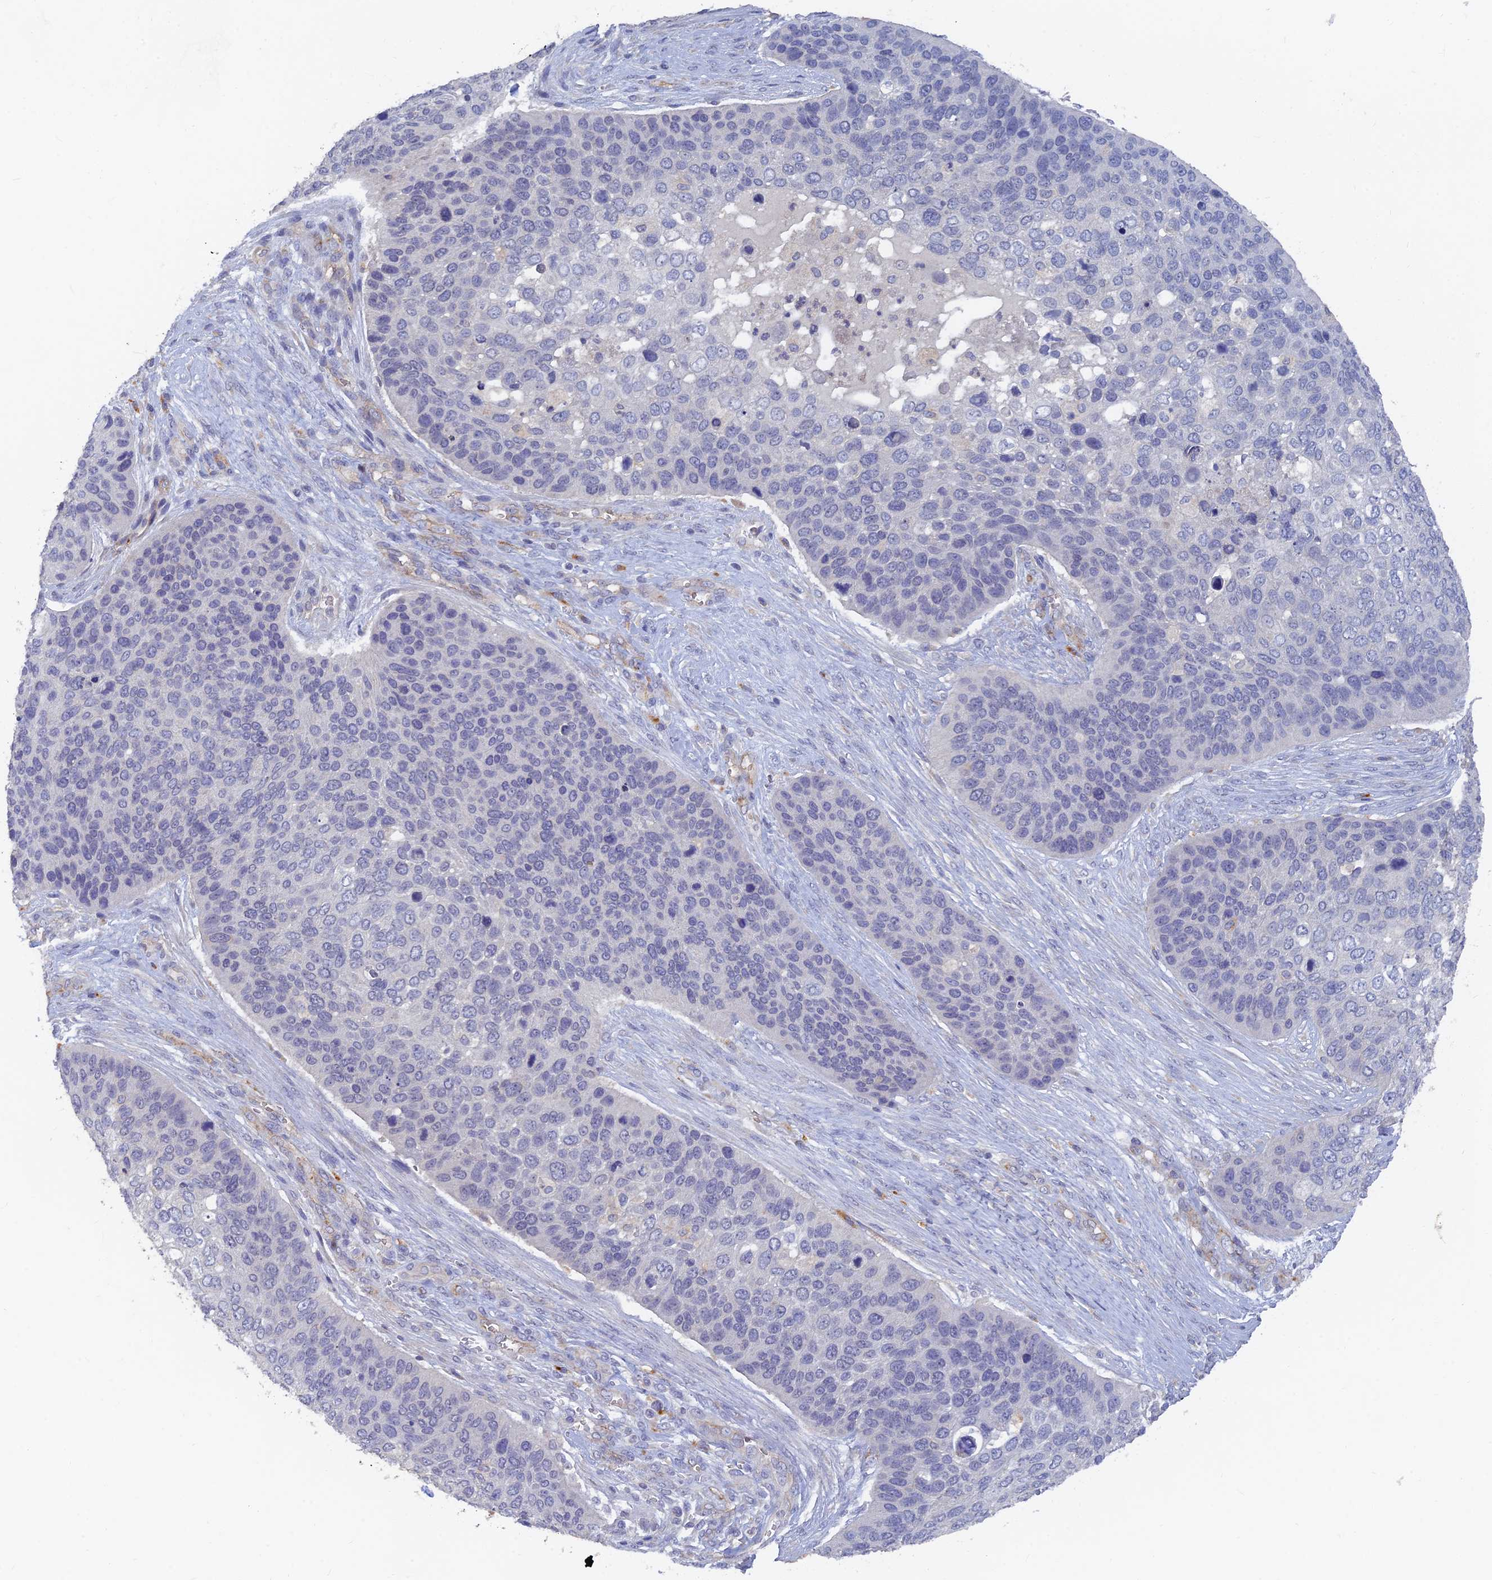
{"staining": {"intensity": "negative", "quantity": "none", "location": "none"}, "tissue": "skin cancer", "cell_type": "Tumor cells", "image_type": "cancer", "snomed": [{"axis": "morphology", "description": "Basal cell carcinoma"}, {"axis": "topography", "description": "Skin"}], "caption": "This is a image of IHC staining of basal cell carcinoma (skin), which shows no expression in tumor cells. (Brightfield microscopy of DAB immunohistochemistry (IHC) at high magnification).", "gene": "ARRDC1", "patient": {"sex": "female", "age": 74}}